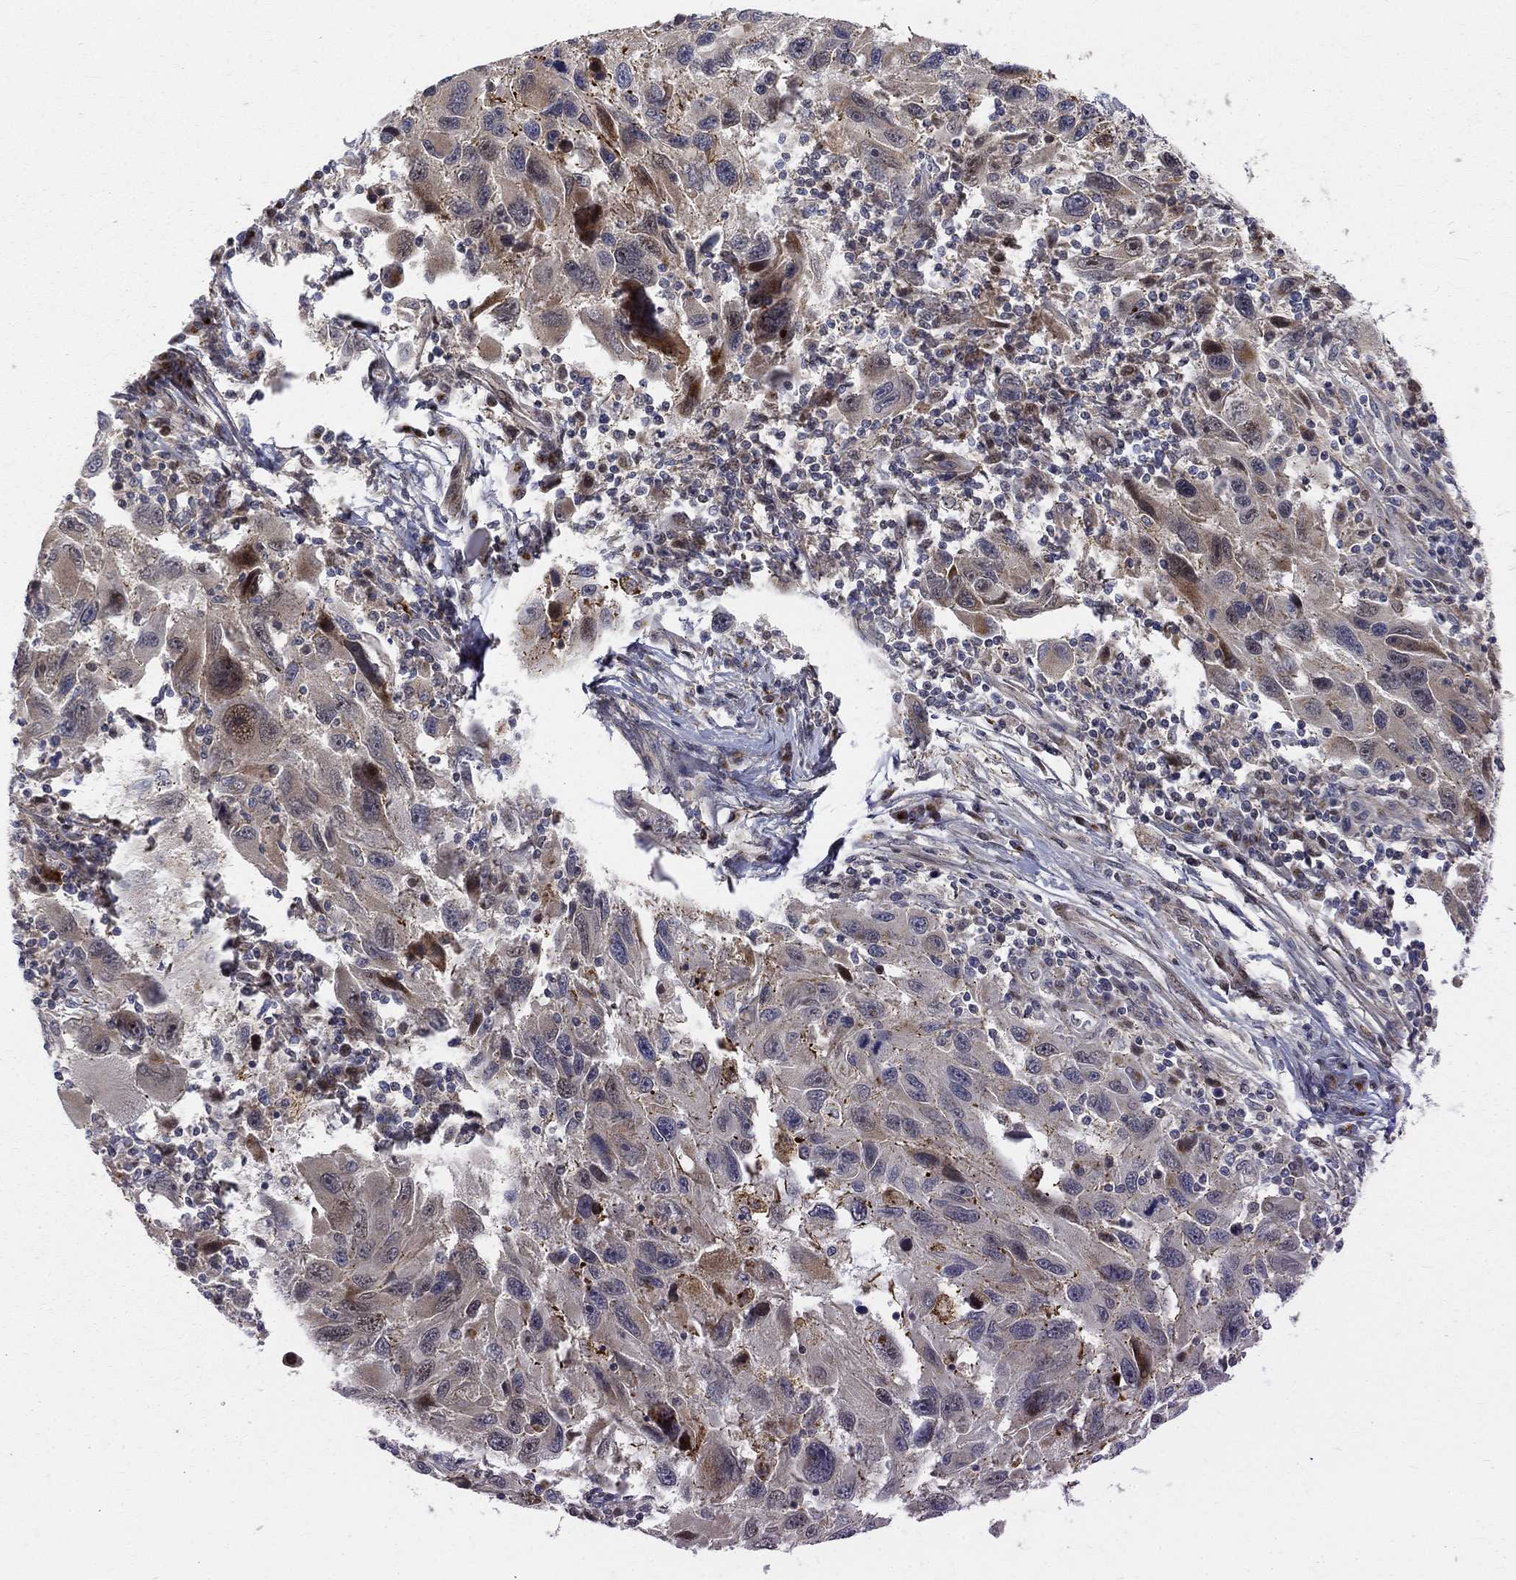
{"staining": {"intensity": "negative", "quantity": "none", "location": "none"}, "tissue": "melanoma", "cell_type": "Tumor cells", "image_type": "cancer", "snomed": [{"axis": "morphology", "description": "Malignant melanoma, NOS"}, {"axis": "topography", "description": "Skin"}], "caption": "Immunohistochemistry photomicrograph of neoplastic tissue: melanoma stained with DAB demonstrates no significant protein staining in tumor cells.", "gene": "WDR19", "patient": {"sex": "male", "age": 53}}